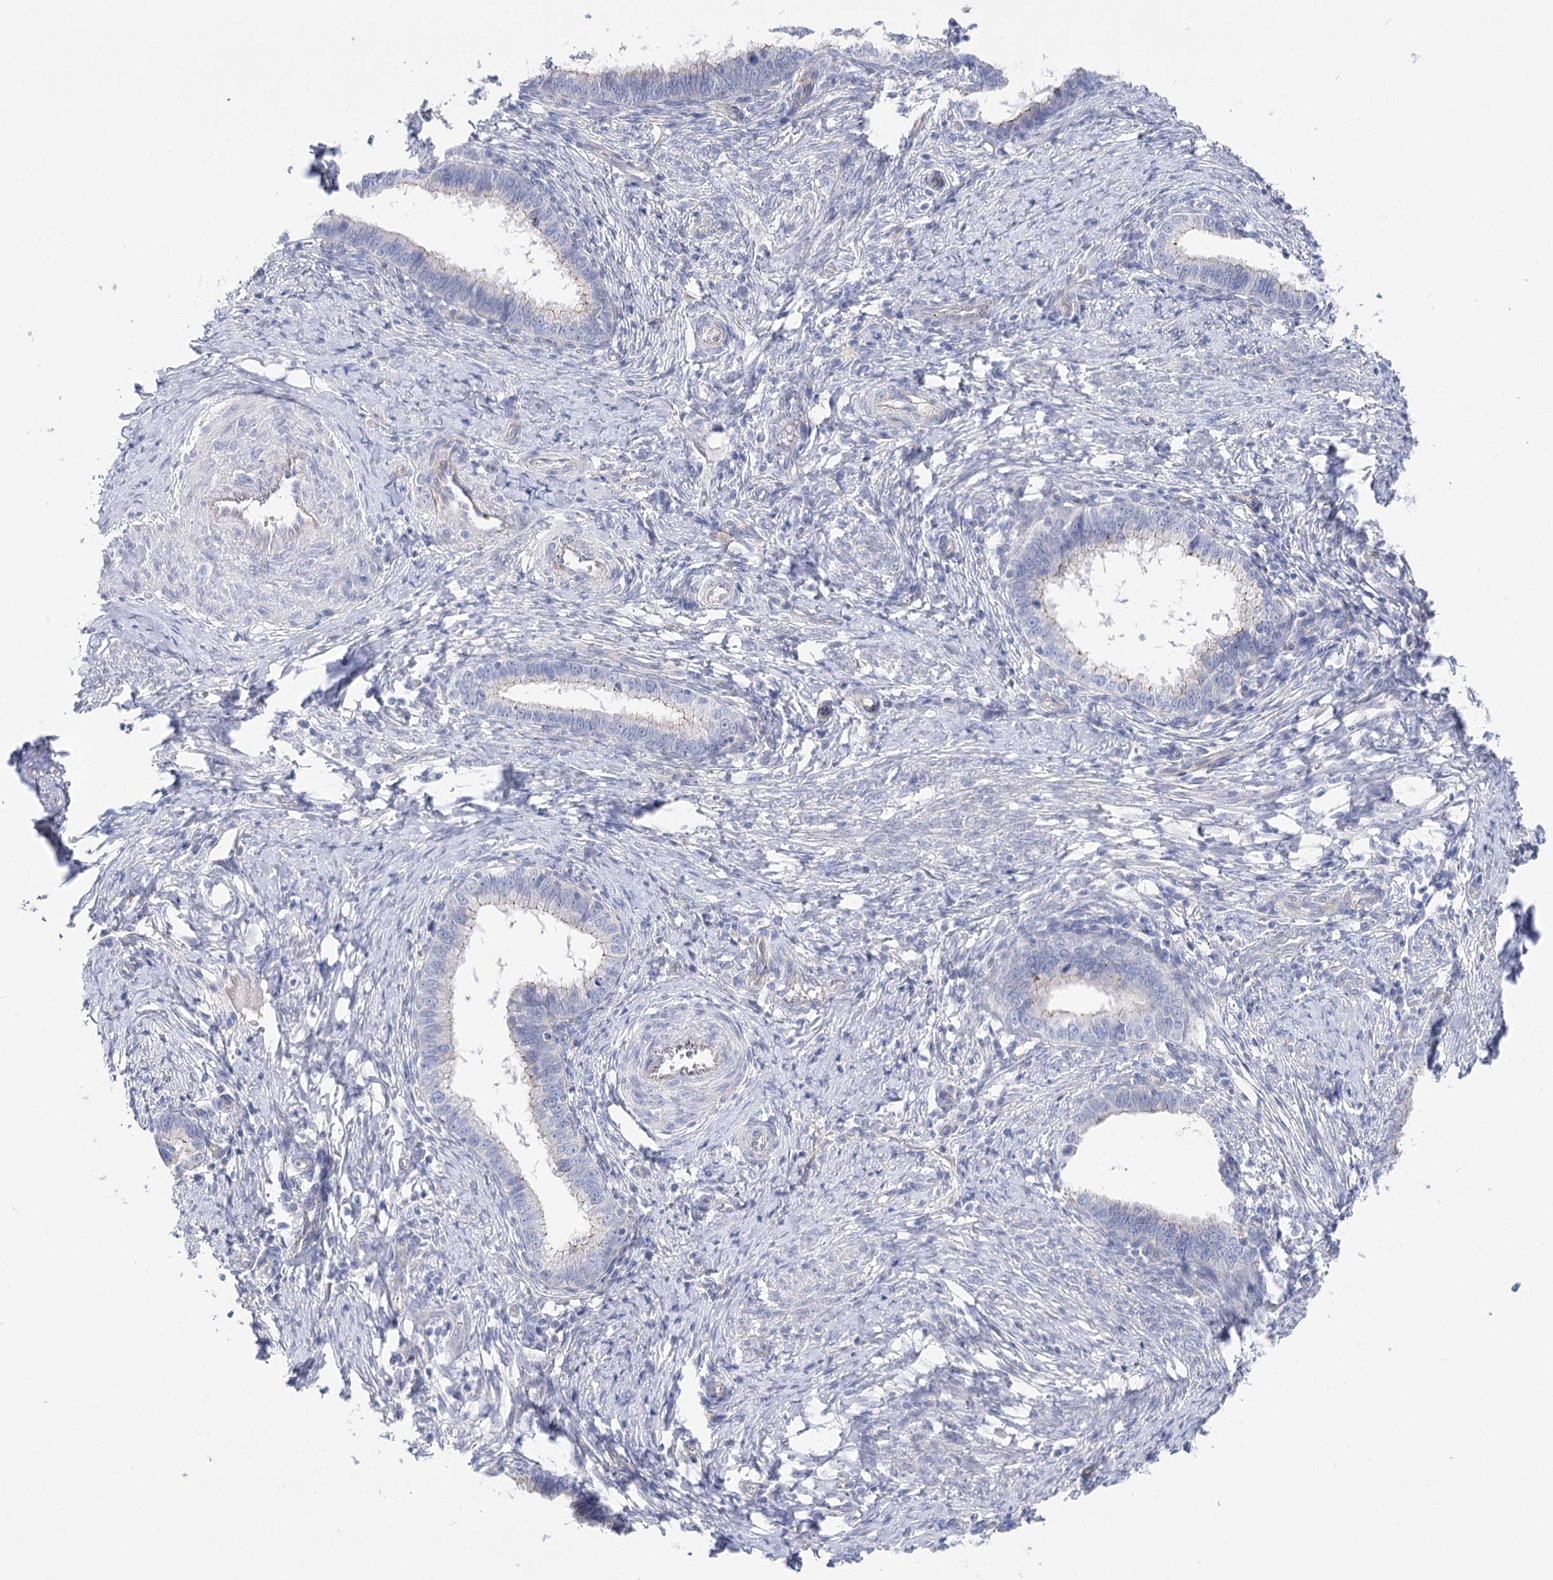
{"staining": {"intensity": "negative", "quantity": "none", "location": "none"}, "tissue": "cervical cancer", "cell_type": "Tumor cells", "image_type": "cancer", "snomed": [{"axis": "morphology", "description": "Adenocarcinoma, NOS"}, {"axis": "topography", "description": "Cervix"}], "caption": "Tumor cells are negative for protein expression in human cervical cancer.", "gene": "NRAP", "patient": {"sex": "female", "age": 36}}